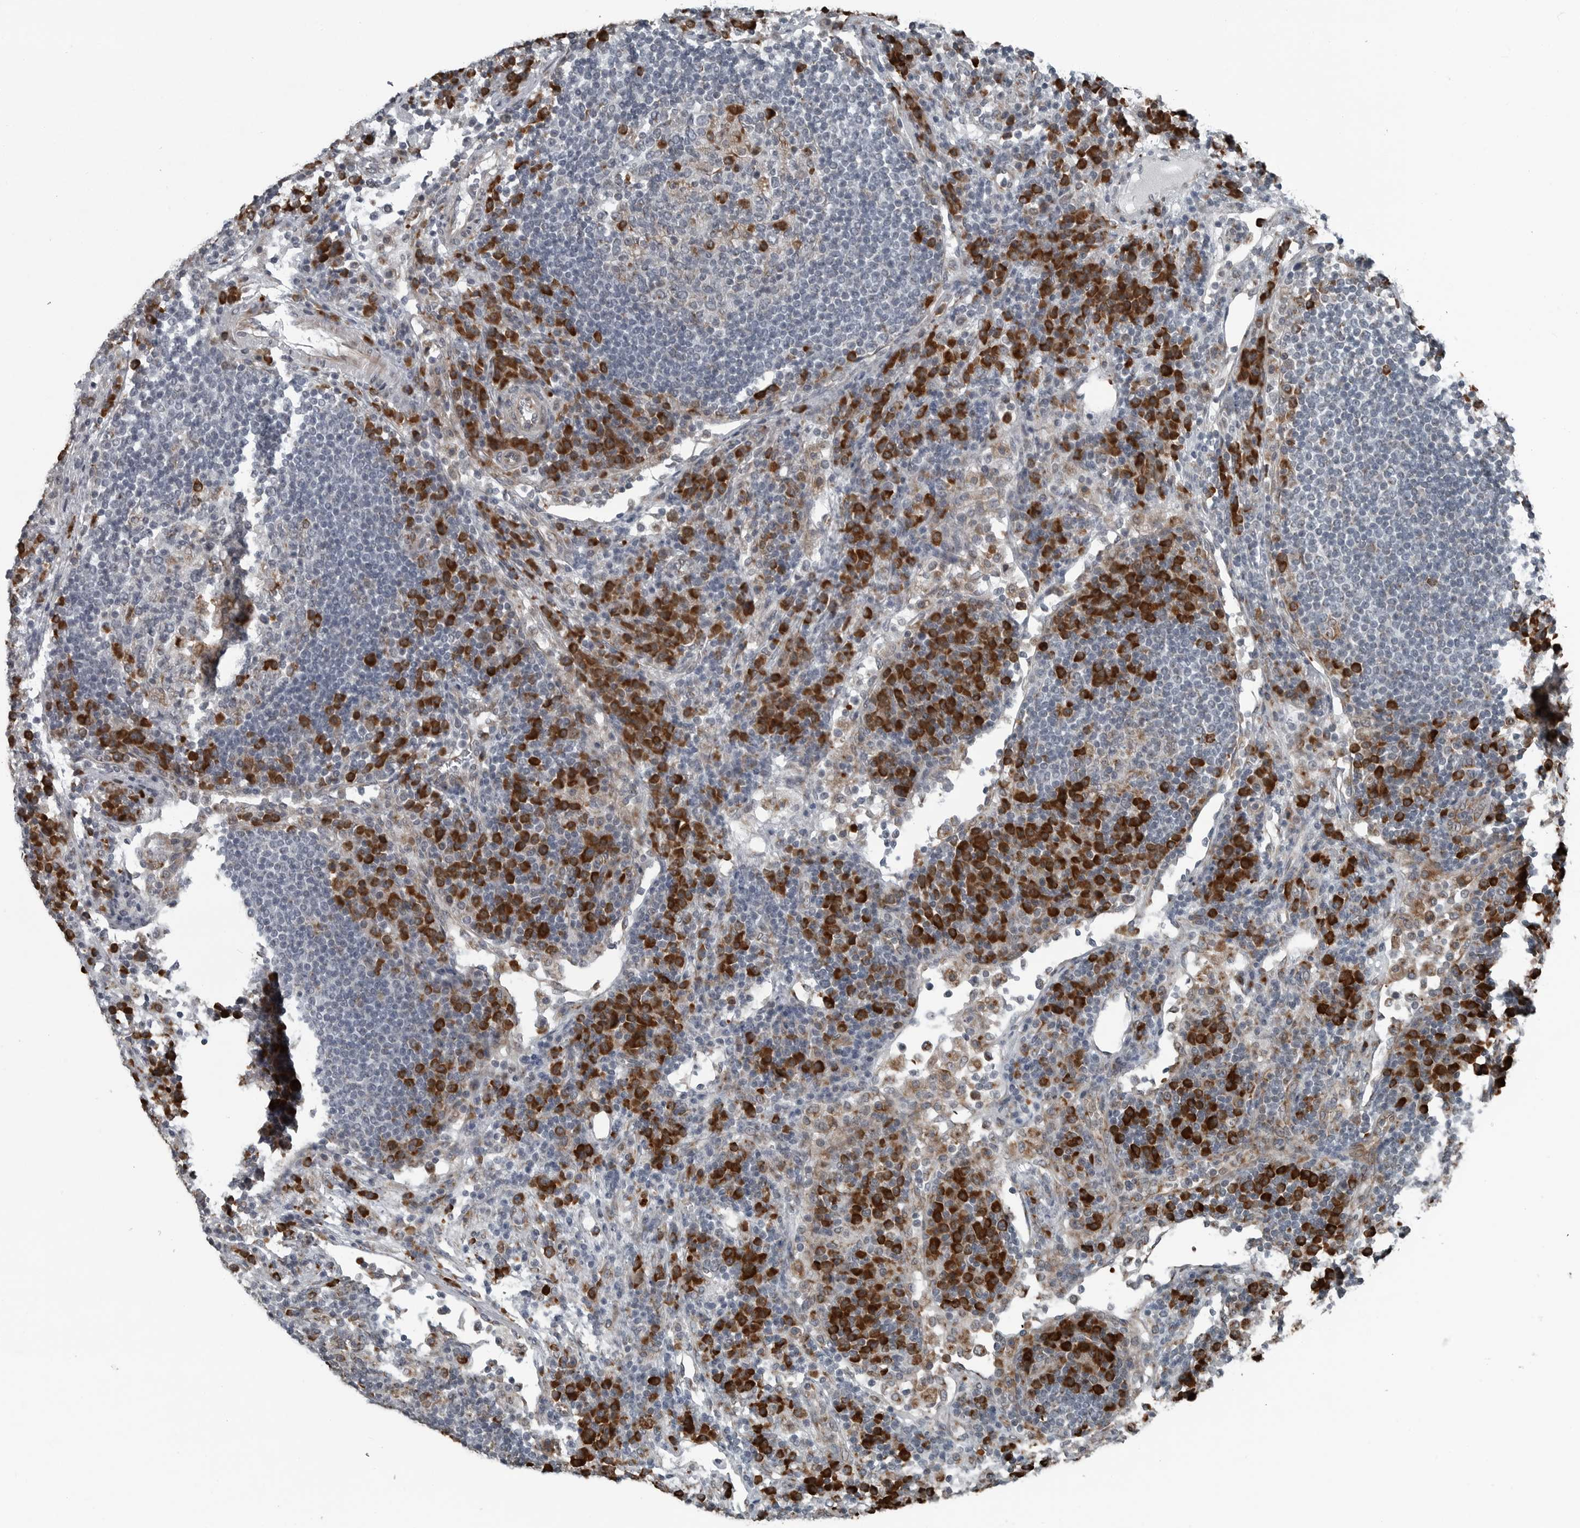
{"staining": {"intensity": "moderate", "quantity": "<25%", "location": "cytoplasmic/membranous"}, "tissue": "lymph node", "cell_type": "Germinal center cells", "image_type": "normal", "snomed": [{"axis": "morphology", "description": "Normal tissue, NOS"}, {"axis": "topography", "description": "Lymph node"}], "caption": "This histopathology image exhibits normal lymph node stained with immunohistochemistry to label a protein in brown. The cytoplasmic/membranous of germinal center cells show moderate positivity for the protein. Nuclei are counter-stained blue.", "gene": "CEP85", "patient": {"sex": "female", "age": 53}}